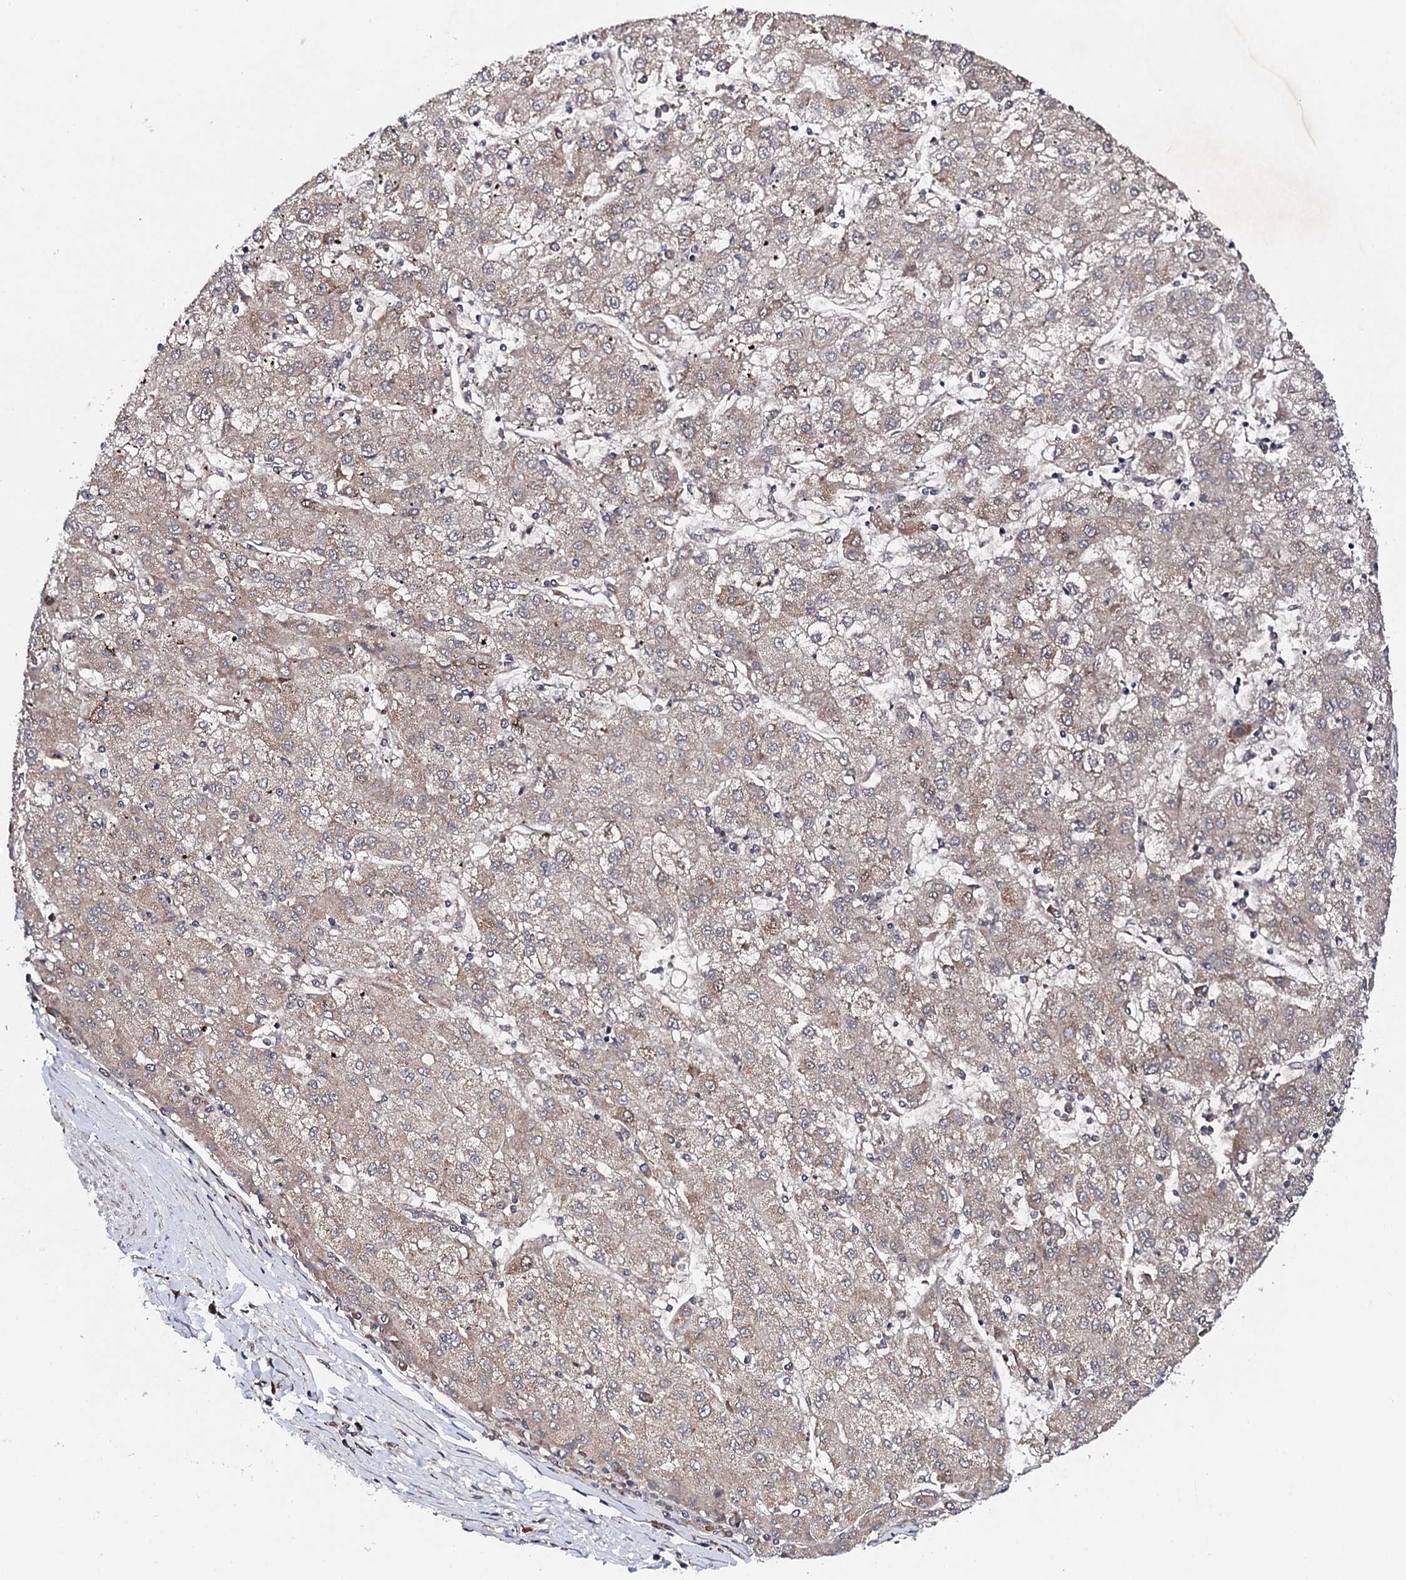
{"staining": {"intensity": "weak", "quantity": "<25%", "location": "cytoplasmic/membranous"}, "tissue": "liver cancer", "cell_type": "Tumor cells", "image_type": "cancer", "snomed": [{"axis": "morphology", "description": "Carcinoma, Hepatocellular, NOS"}, {"axis": "topography", "description": "Liver"}], "caption": "Immunohistochemistry of liver cancer (hepatocellular carcinoma) reveals no positivity in tumor cells. (Immunohistochemistry (ihc), brightfield microscopy, high magnification).", "gene": "FAM111A", "patient": {"sex": "male", "age": 72}}